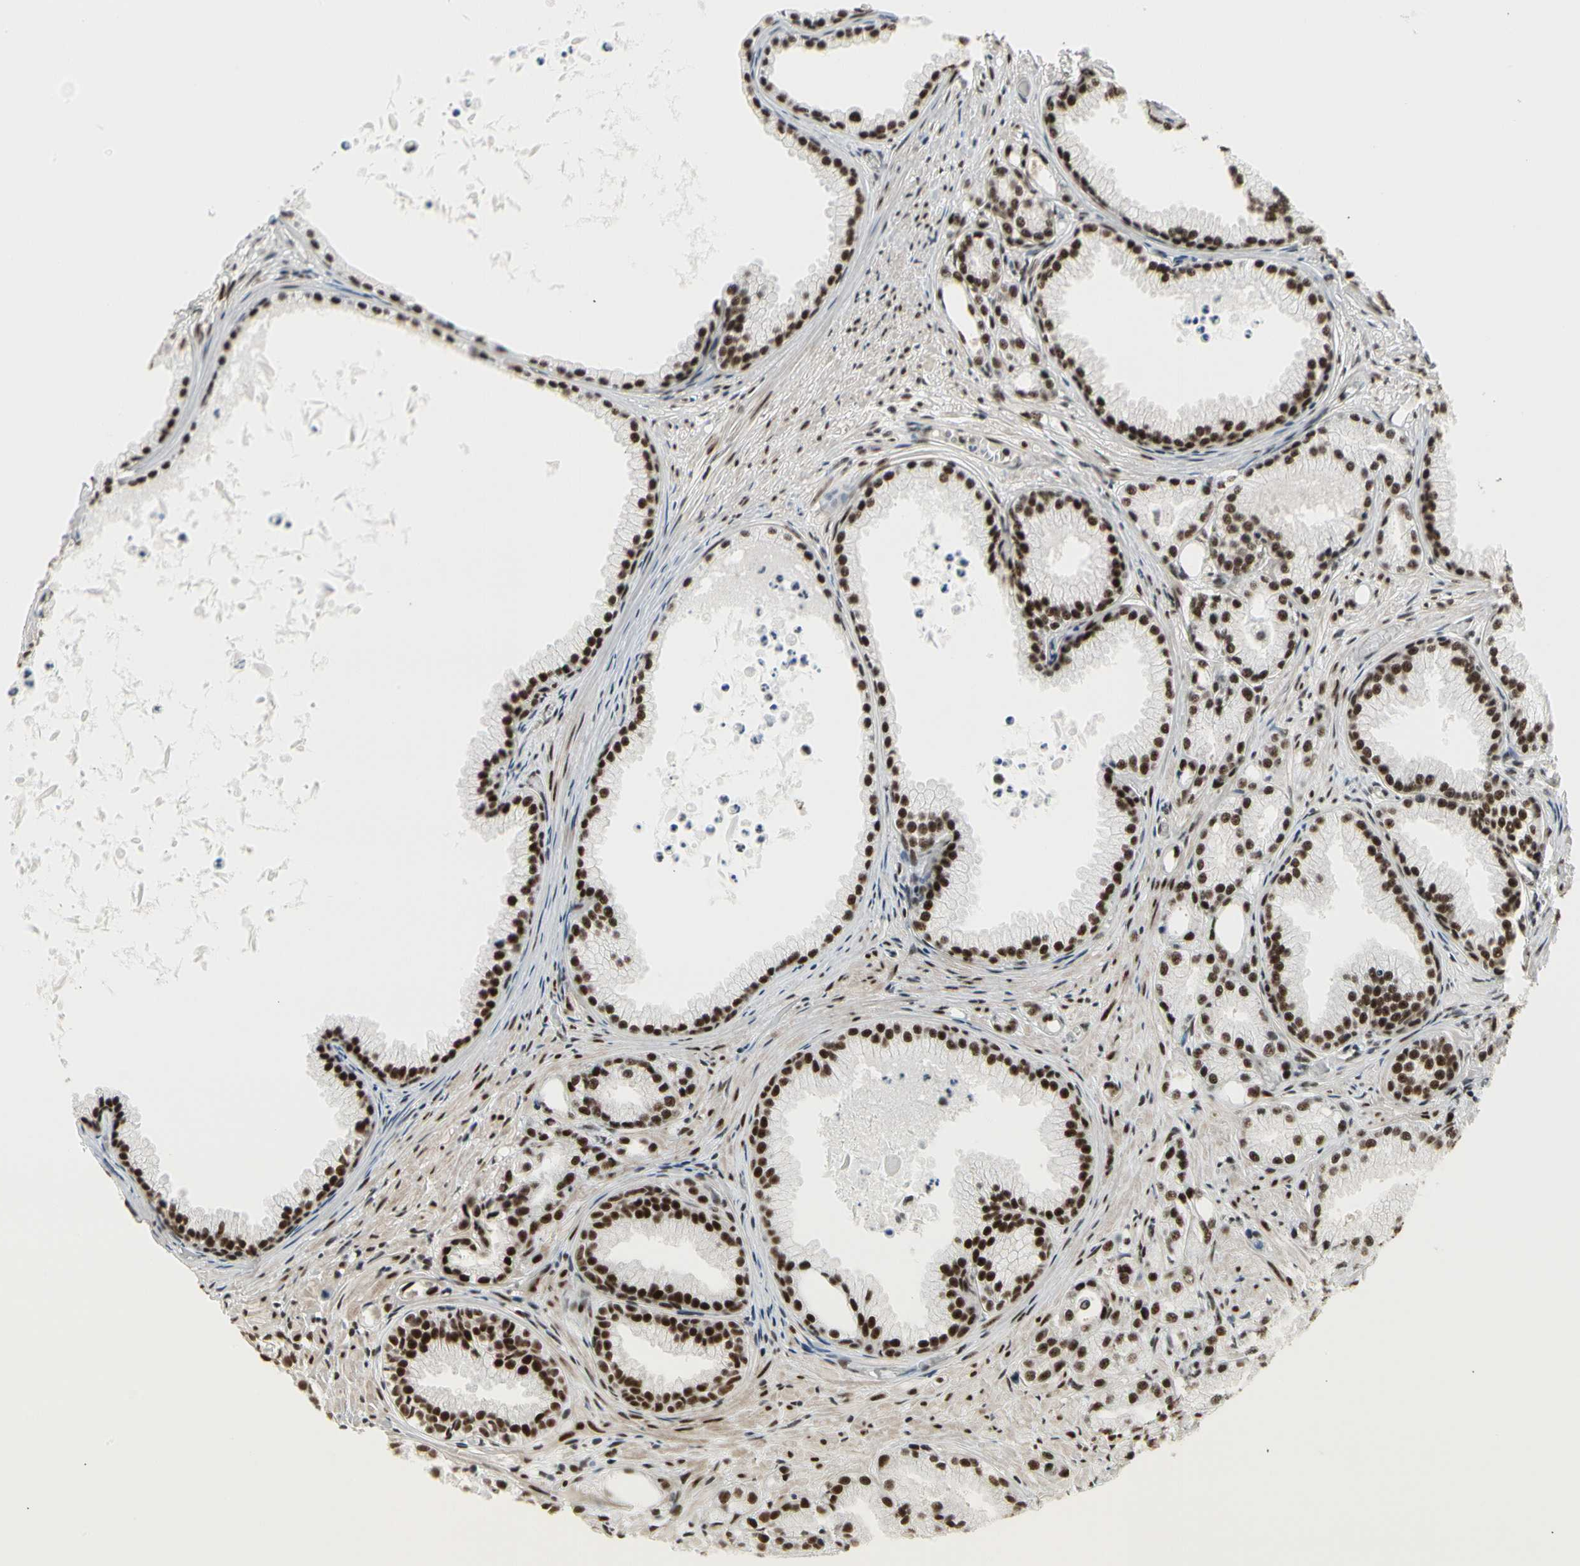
{"staining": {"intensity": "strong", "quantity": ">75%", "location": "nuclear"}, "tissue": "prostate cancer", "cell_type": "Tumor cells", "image_type": "cancer", "snomed": [{"axis": "morphology", "description": "Adenocarcinoma, Low grade"}, {"axis": "topography", "description": "Prostate"}], "caption": "Prostate cancer was stained to show a protein in brown. There is high levels of strong nuclear expression in about >75% of tumor cells. The staining is performed using DAB (3,3'-diaminobenzidine) brown chromogen to label protein expression. The nuclei are counter-stained blue using hematoxylin.", "gene": "SRSF11", "patient": {"sex": "male", "age": 72}}